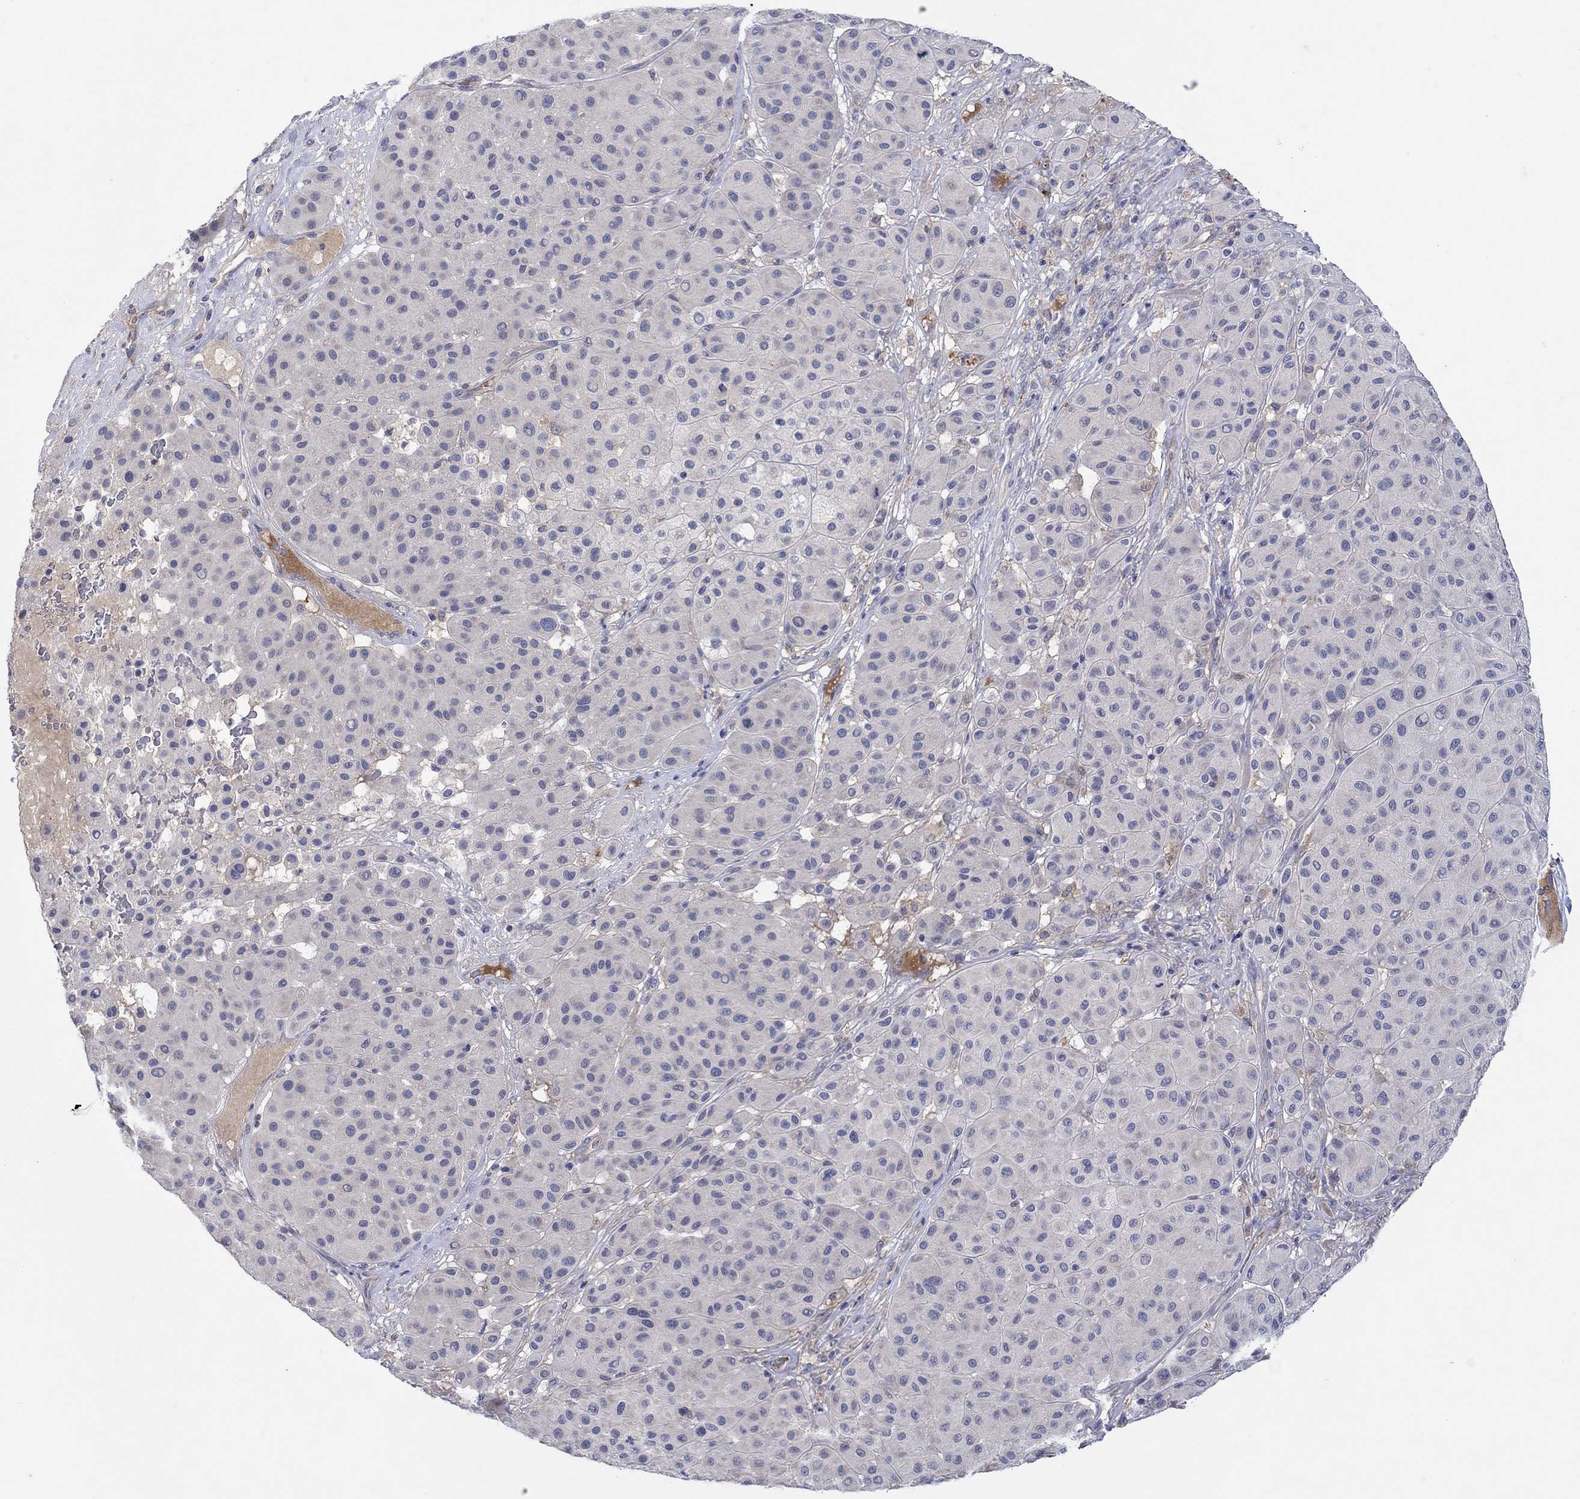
{"staining": {"intensity": "negative", "quantity": "none", "location": "none"}, "tissue": "melanoma", "cell_type": "Tumor cells", "image_type": "cancer", "snomed": [{"axis": "morphology", "description": "Malignant melanoma, Metastatic site"}, {"axis": "topography", "description": "Smooth muscle"}], "caption": "Tumor cells are negative for protein expression in human melanoma.", "gene": "PLCL2", "patient": {"sex": "male", "age": 41}}